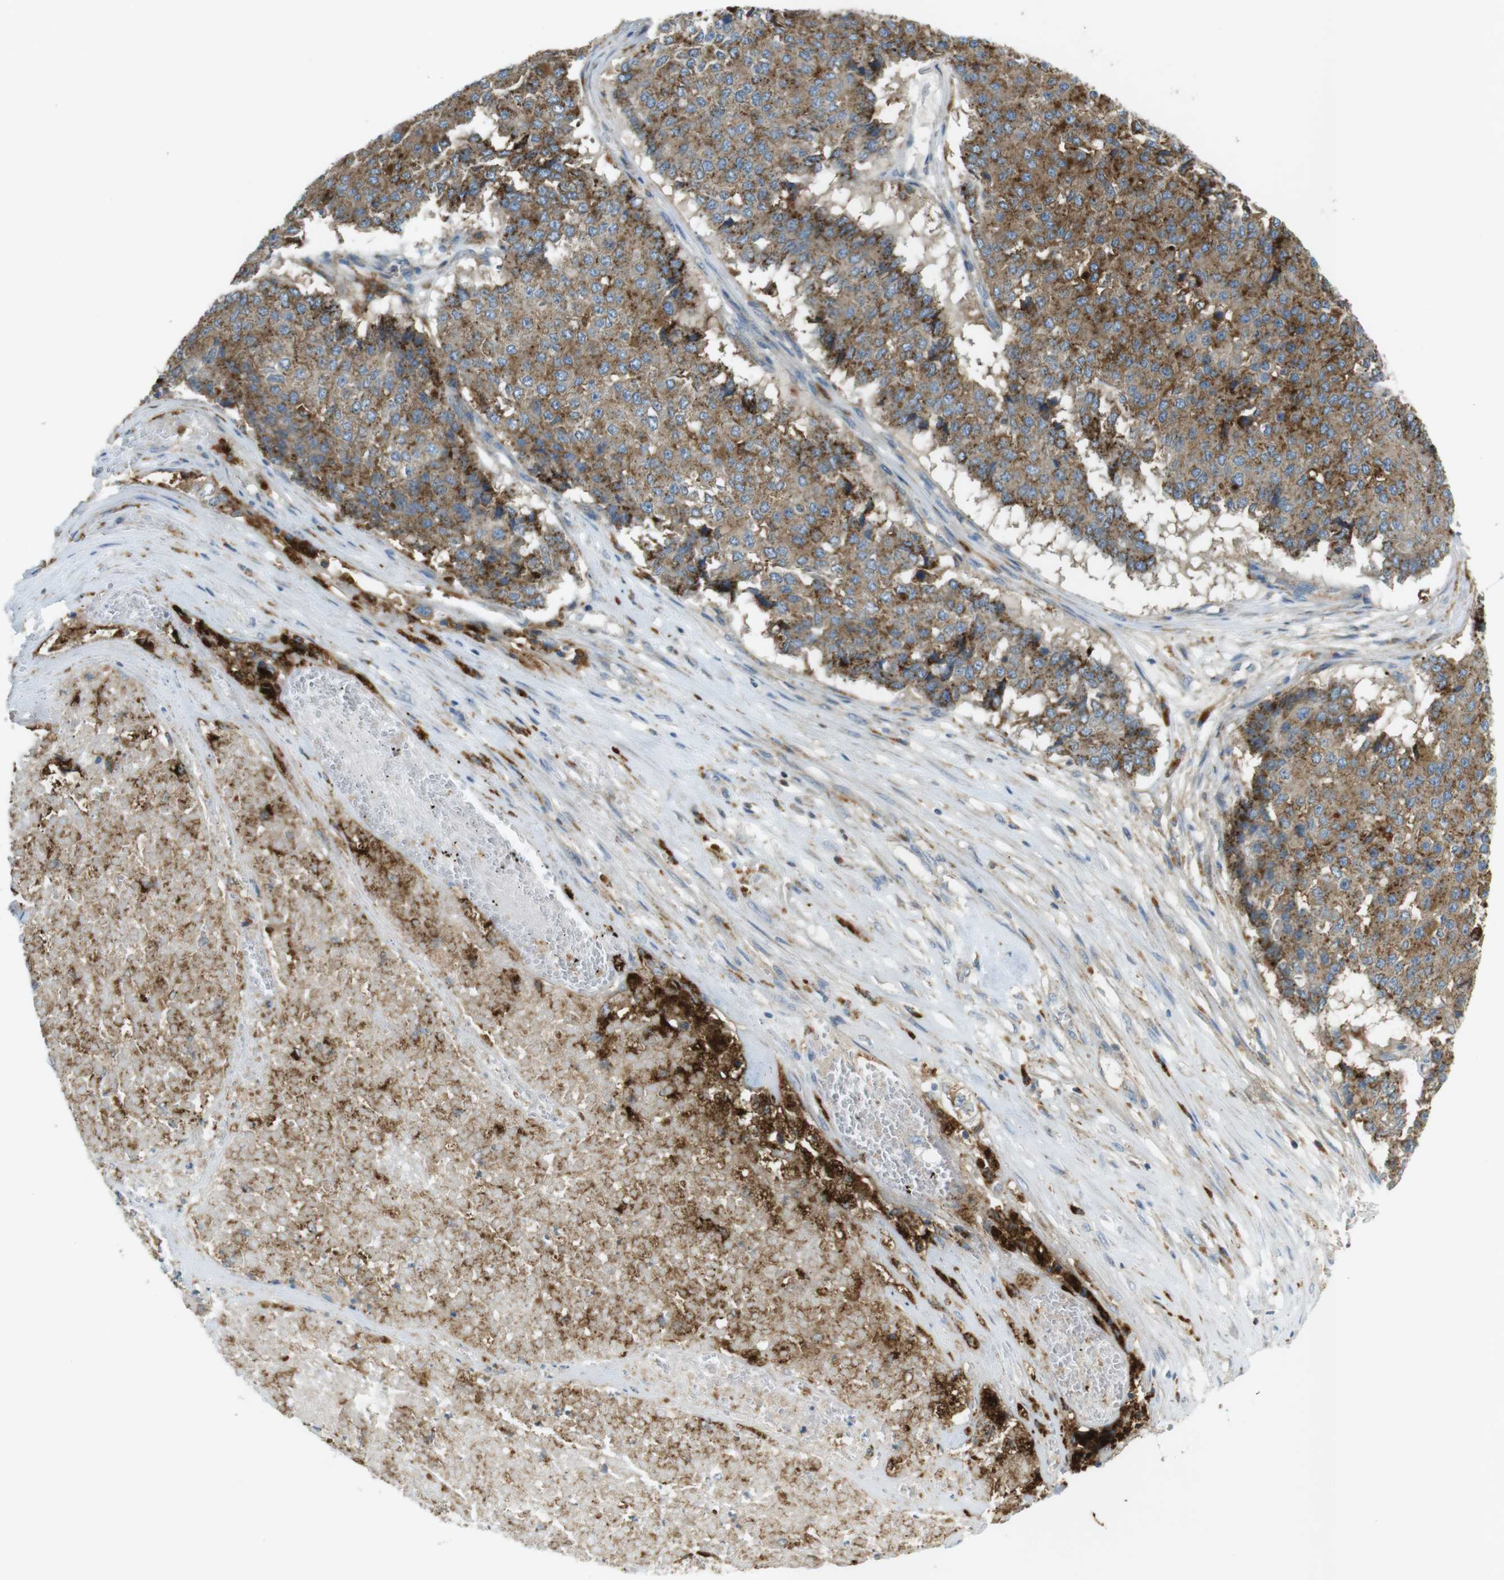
{"staining": {"intensity": "moderate", "quantity": ">75%", "location": "cytoplasmic/membranous"}, "tissue": "pancreatic cancer", "cell_type": "Tumor cells", "image_type": "cancer", "snomed": [{"axis": "morphology", "description": "Adenocarcinoma, NOS"}, {"axis": "topography", "description": "Pancreas"}], "caption": "A brown stain labels moderate cytoplasmic/membranous expression of a protein in adenocarcinoma (pancreatic) tumor cells.", "gene": "LAMP1", "patient": {"sex": "male", "age": 50}}